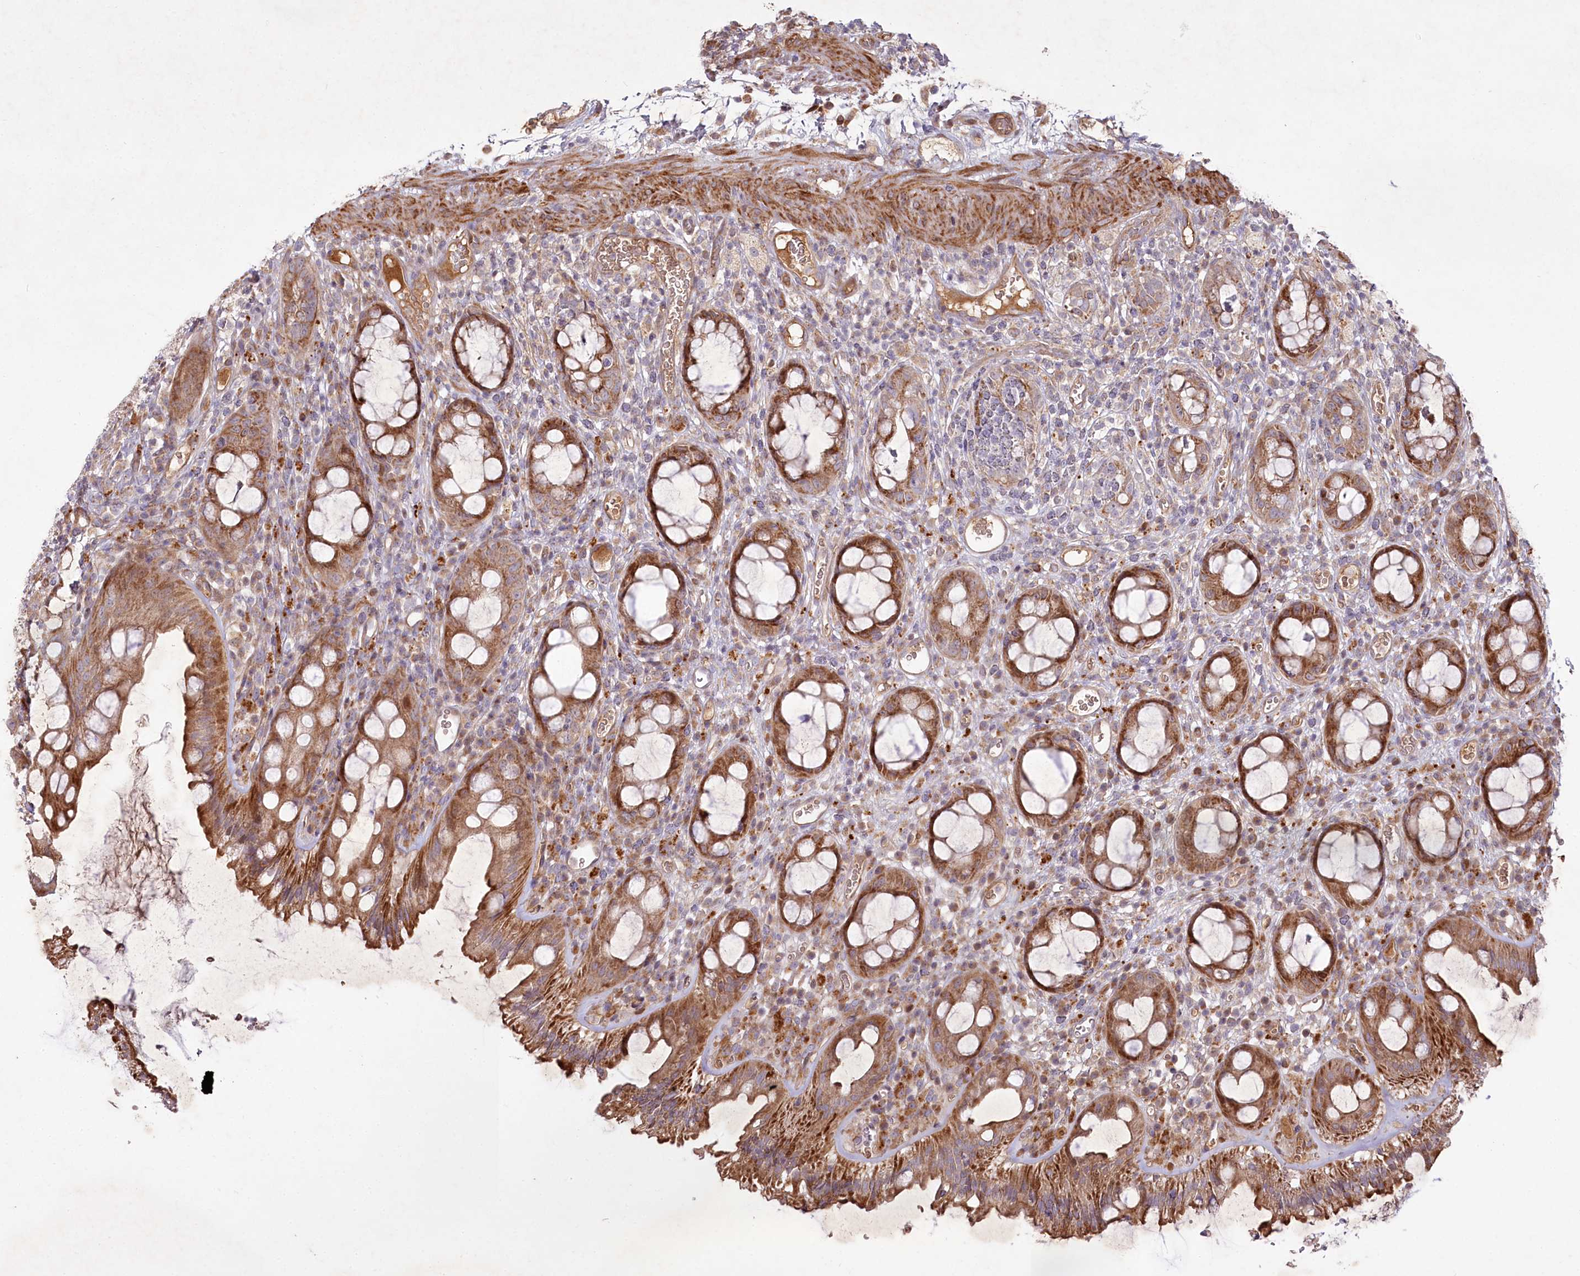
{"staining": {"intensity": "strong", "quantity": ">75%", "location": "cytoplasmic/membranous"}, "tissue": "rectum", "cell_type": "Glandular cells", "image_type": "normal", "snomed": [{"axis": "morphology", "description": "Normal tissue, NOS"}, {"axis": "topography", "description": "Rectum"}], "caption": "A photomicrograph of rectum stained for a protein exhibits strong cytoplasmic/membranous brown staining in glandular cells. The protein is stained brown, and the nuclei are stained in blue (DAB IHC with brightfield microscopy, high magnification).", "gene": "PSTK", "patient": {"sex": "female", "age": 57}}